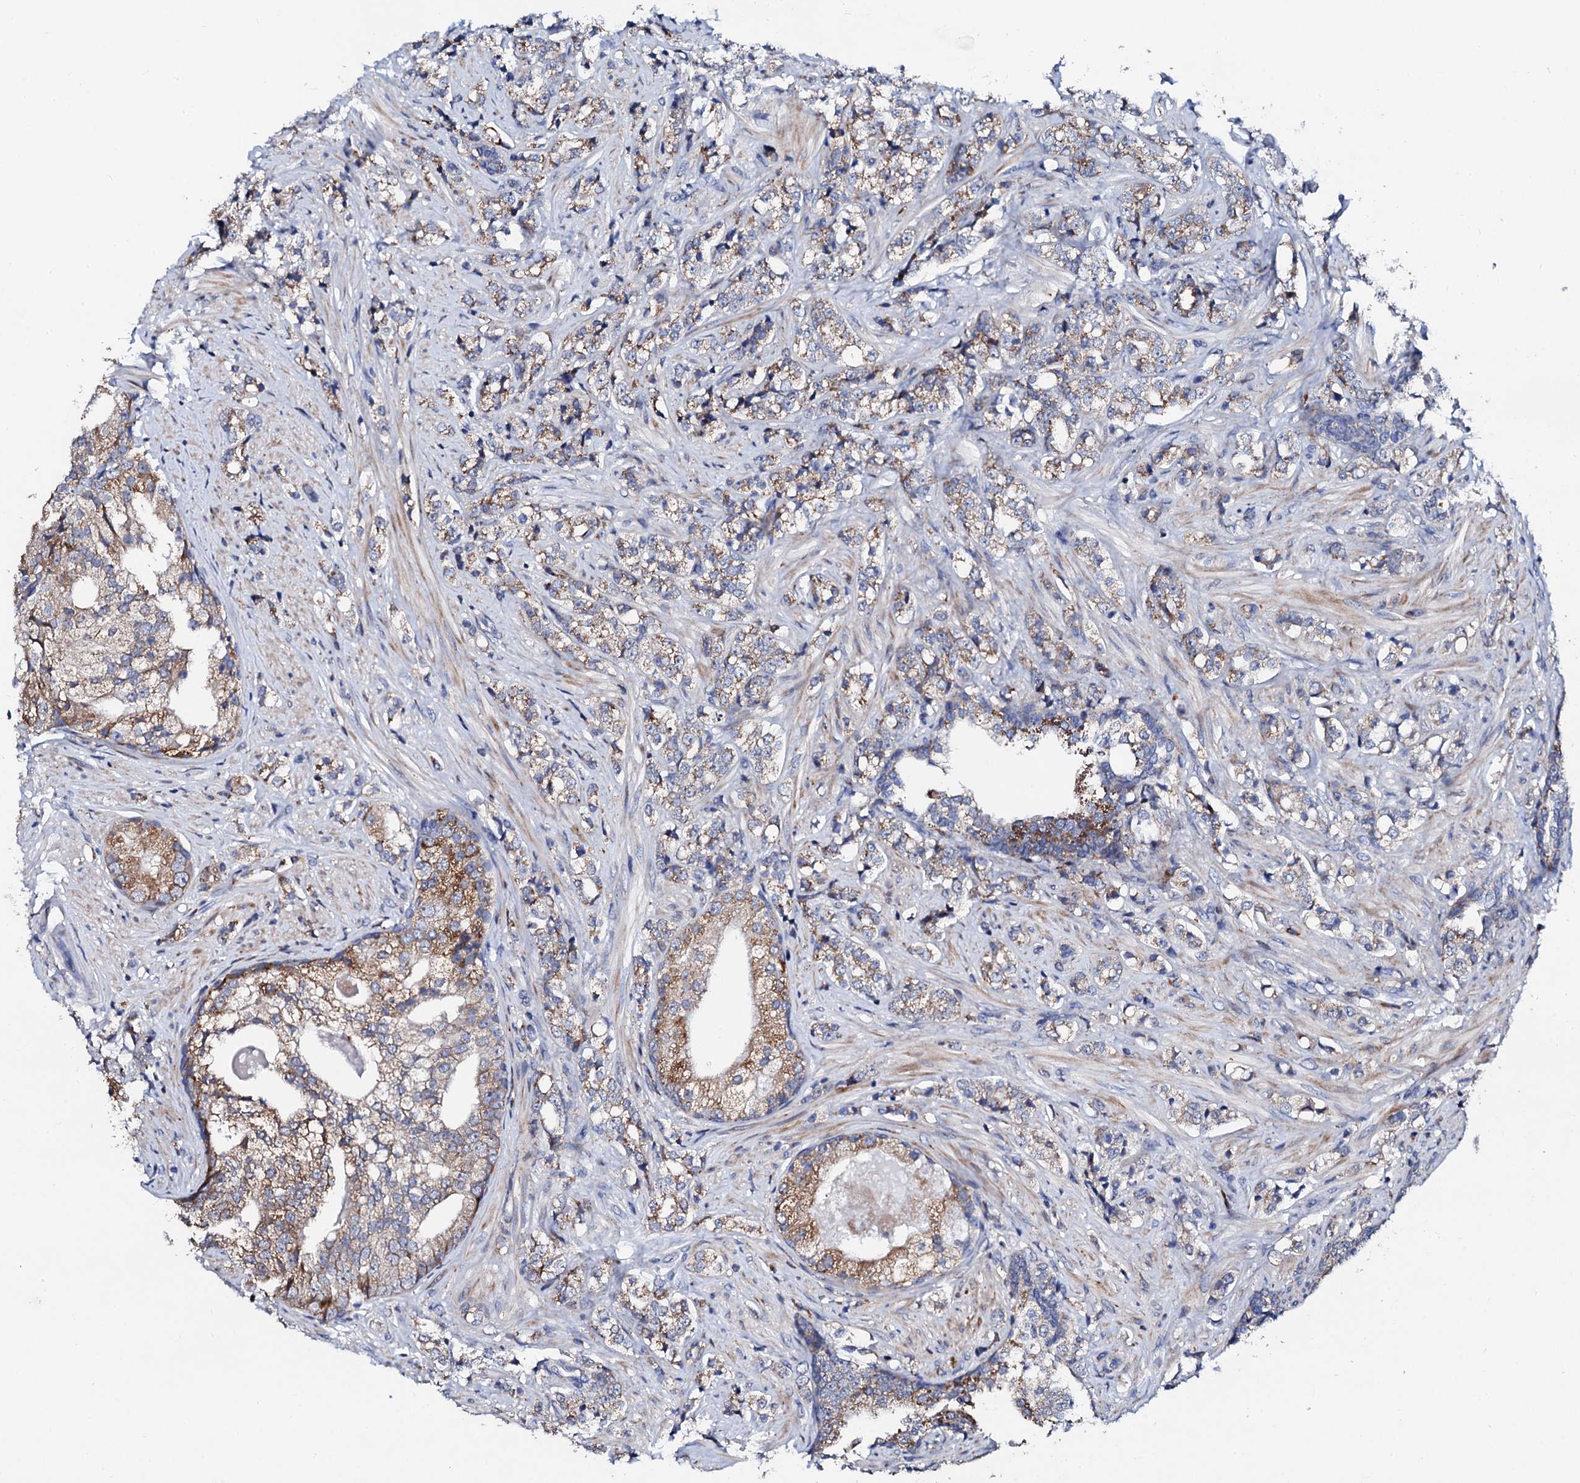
{"staining": {"intensity": "moderate", "quantity": "25%-75%", "location": "cytoplasmic/membranous"}, "tissue": "prostate cancer", "cell_type": "Tumor cells", "image_type": "cancer", "snomed": [{"axis": "morphology", "description": "Adenocarcinoma, High grade"}, {"axis": "topography", "description": "Prostate"}], "caption": "High-magnification brightfield microscopy of adenocarcinoma (high-grade) (prostate) stained with DAB (brown) and counterstained with hematoxylin (blue). tumor cells exhibit moderate cytoplasmic/membranous expression is seen in approximately25%-75% of cells.", "gene": "TCIRG1", "patient": {"sex": "male", "age": 69}}